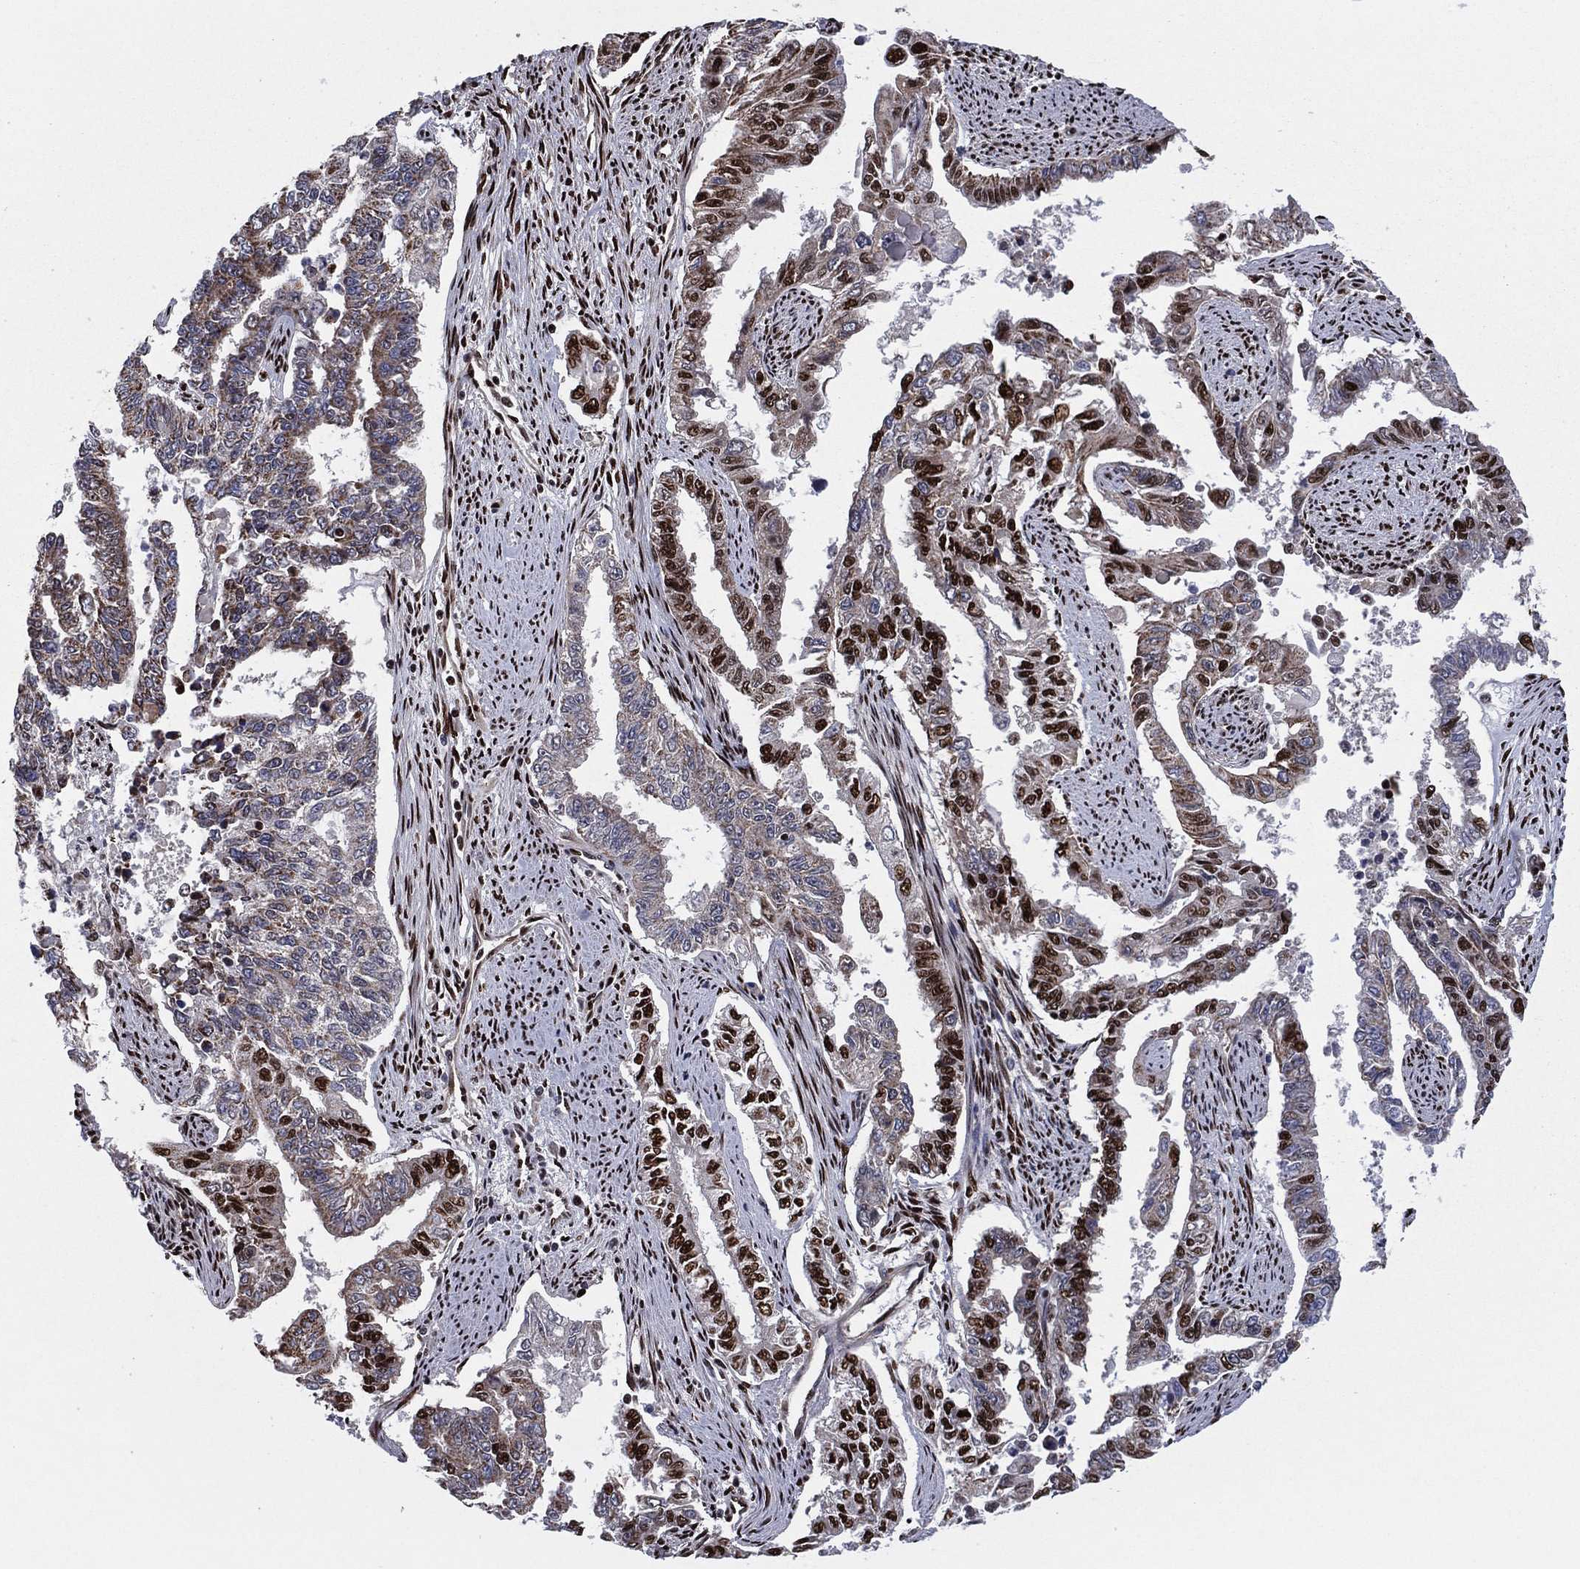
{"staining": {"intensity": "strong", "quantity": "25%-75%", "location": "nuclear"}, "tissue": "endometrial cancer", "cell_type": "Tumor cells", "image_type": "cancer", "snomed": [{"axis": "morphology", "description": "Adenocarcinoma, NOS"}, {"axis": "topography", "description": "Uterus"}], "caption": "DAB immunohistochemical staining of human adenocarcinoma (endometrial) demonstrates strong nuclear protein positivity in approximately 25%-75% of tumor cells. The staining was performed using DAB (3,3'-diaminobenzidine), with brown indicating positive protein expression. Nuclei are stained blue with hematoxylin.", "gene": "TP53BP1", "patient": {"sex": "female", "age": 59}}